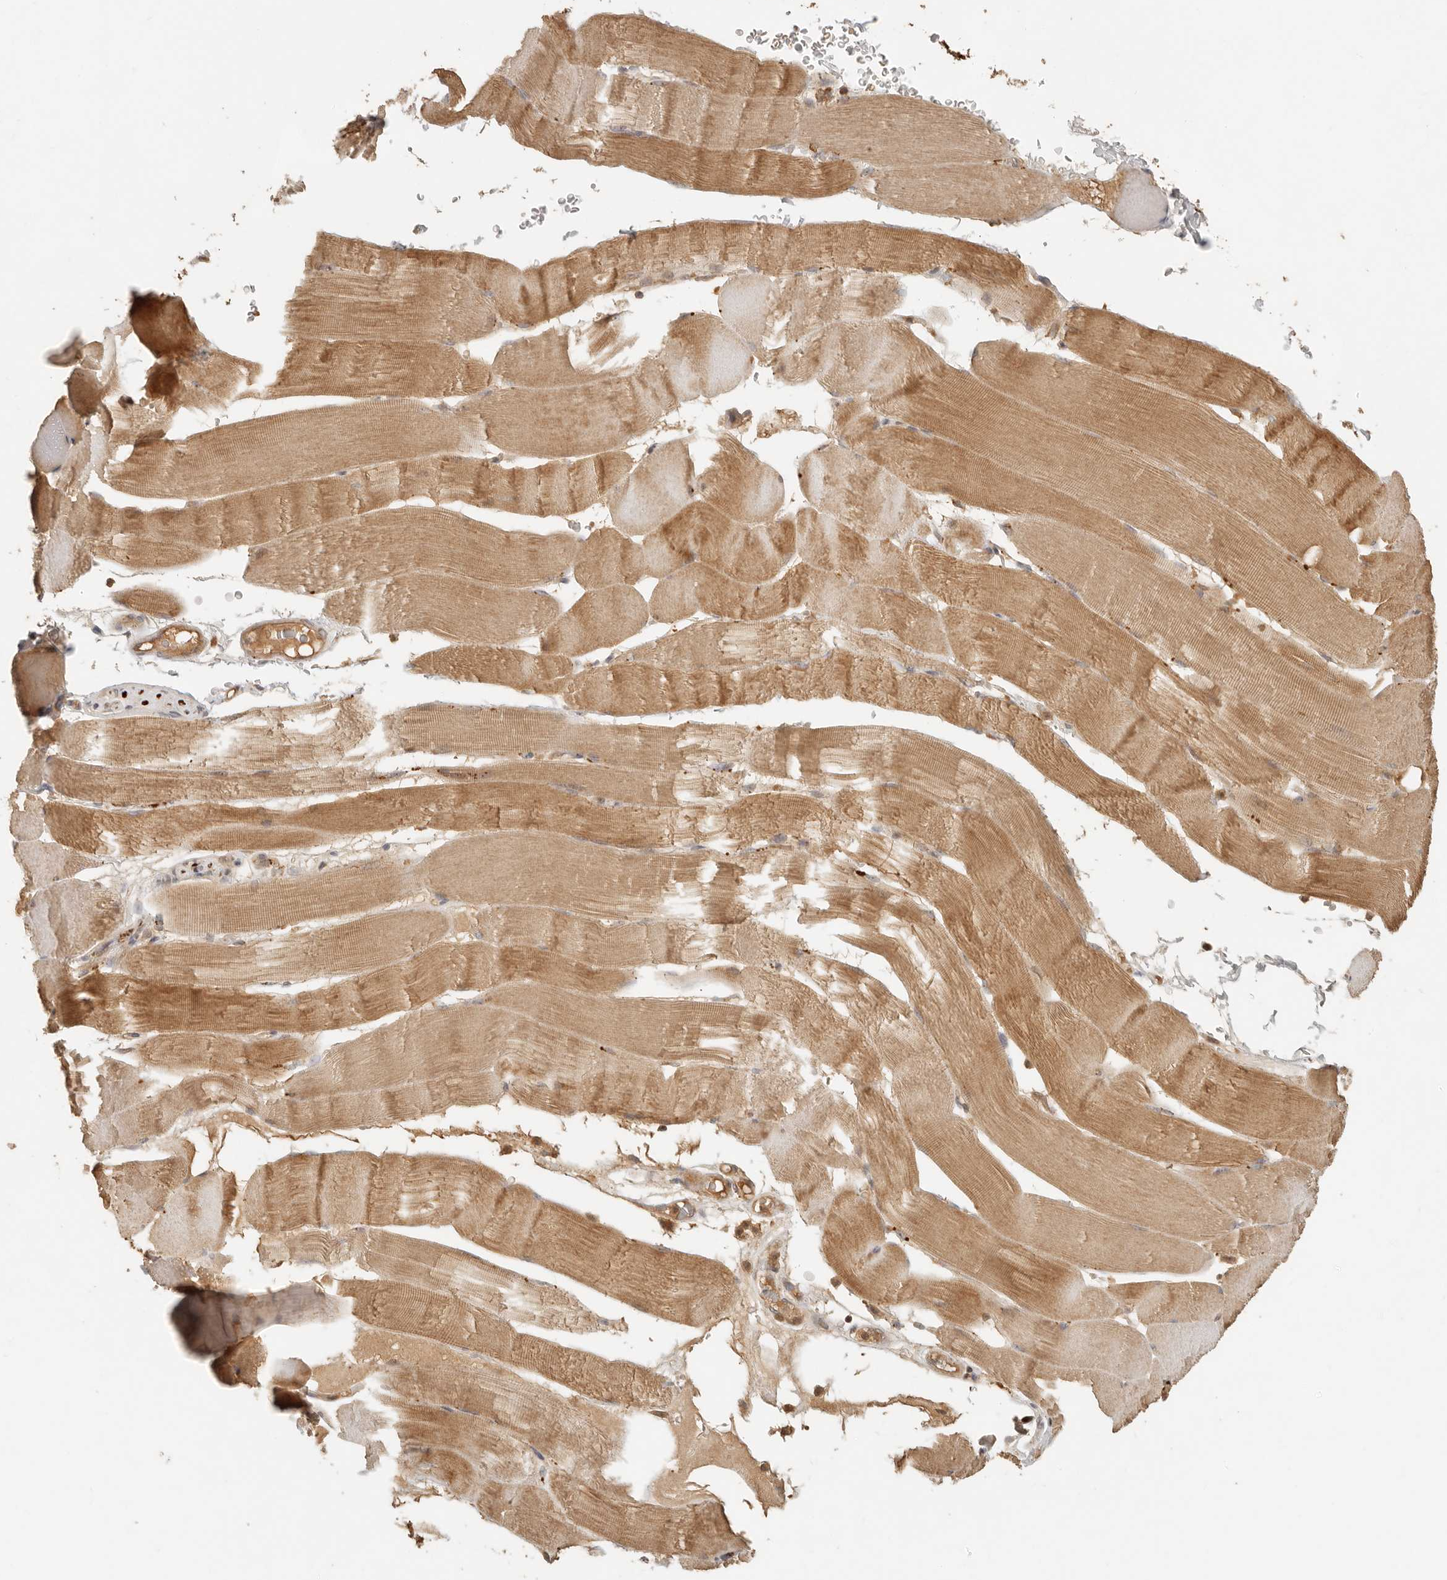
{"staining": {"intensity": "moderate", "quantity": ">75%", "location": "cytoplasmic/membranous"}, "tissue": "skeletal muscle", "cell_type": "Myocytes", "image_type": "normal", "snomed": [{"axis": "morphology", "description": "Normal tissue, NOS"}, {"axis": "topography", "description": "Skeletal muscle"}], "caption": "Skeletal muscle stained with DAB (3,3'-diaminobenzidine) IHC reveals medium levels of moderate cytoplasmic/membranous staining in approximately >75% of myocytes.", "gene": "ANKRD61", "patient": {"sex": "male", "age": 62}}